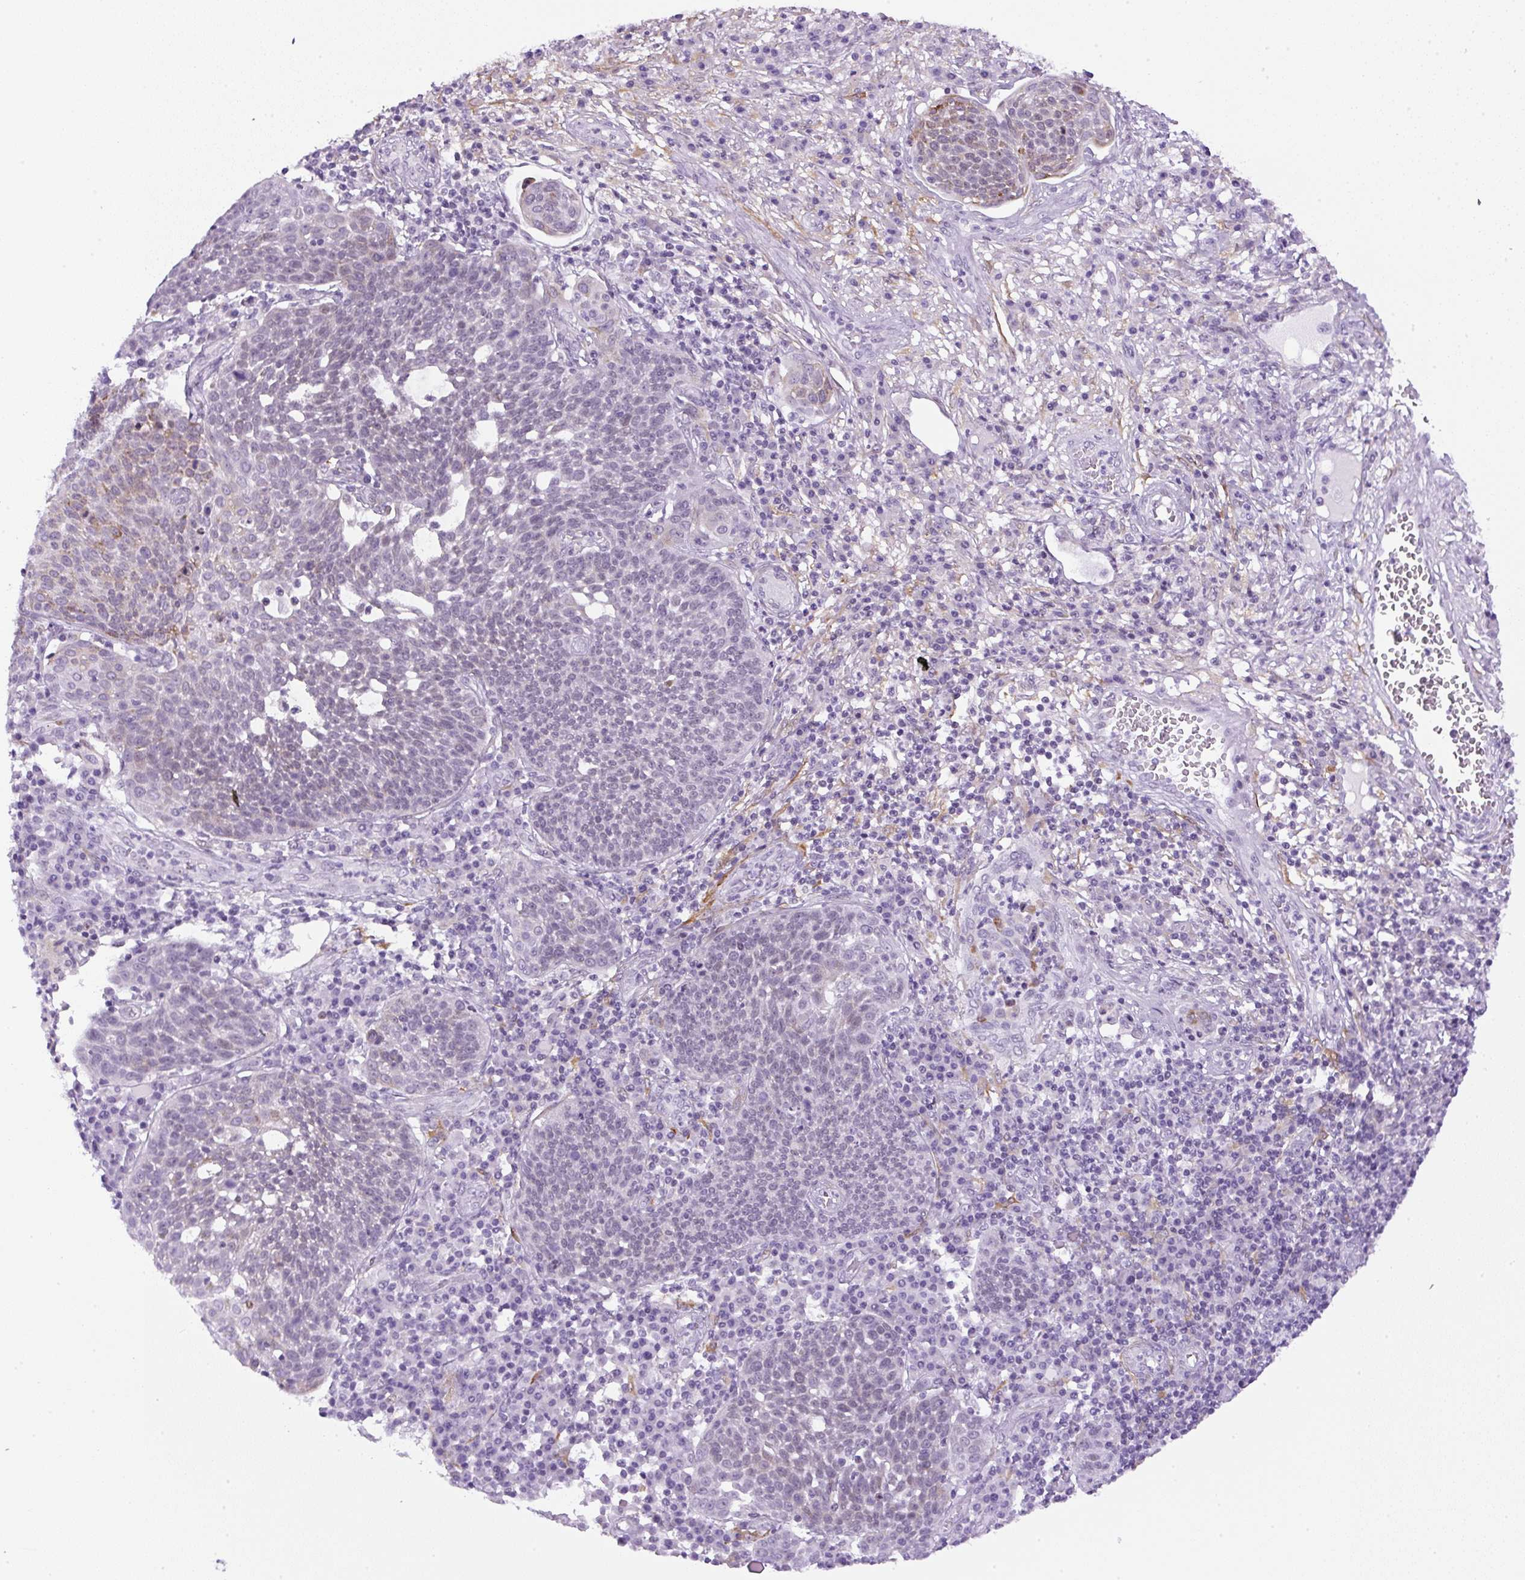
{"staining": {"intensity": "negative", "quantity": "none", "location": "none"}, "tissue": "cervical cancer", "cell_type": "Tumor cells", "image_type": "cancer", "snomed": [{"axis": "morphology", "description": "Squamous cell carcinoma, NOS"}, {"axis": "topography", "description": "Cervix"}], "caption": "Immunohistochemistry image of neoplastic tissue: cervical squamous cell carcinoma stained with DAB reveals no significant protein positivity in tumor cells. (DAB immunohistochemistry visualized using brightfield microscopy, high magnification).", "gene": "RHBDD2", "patient": {"sex": "female", "age": 34}}